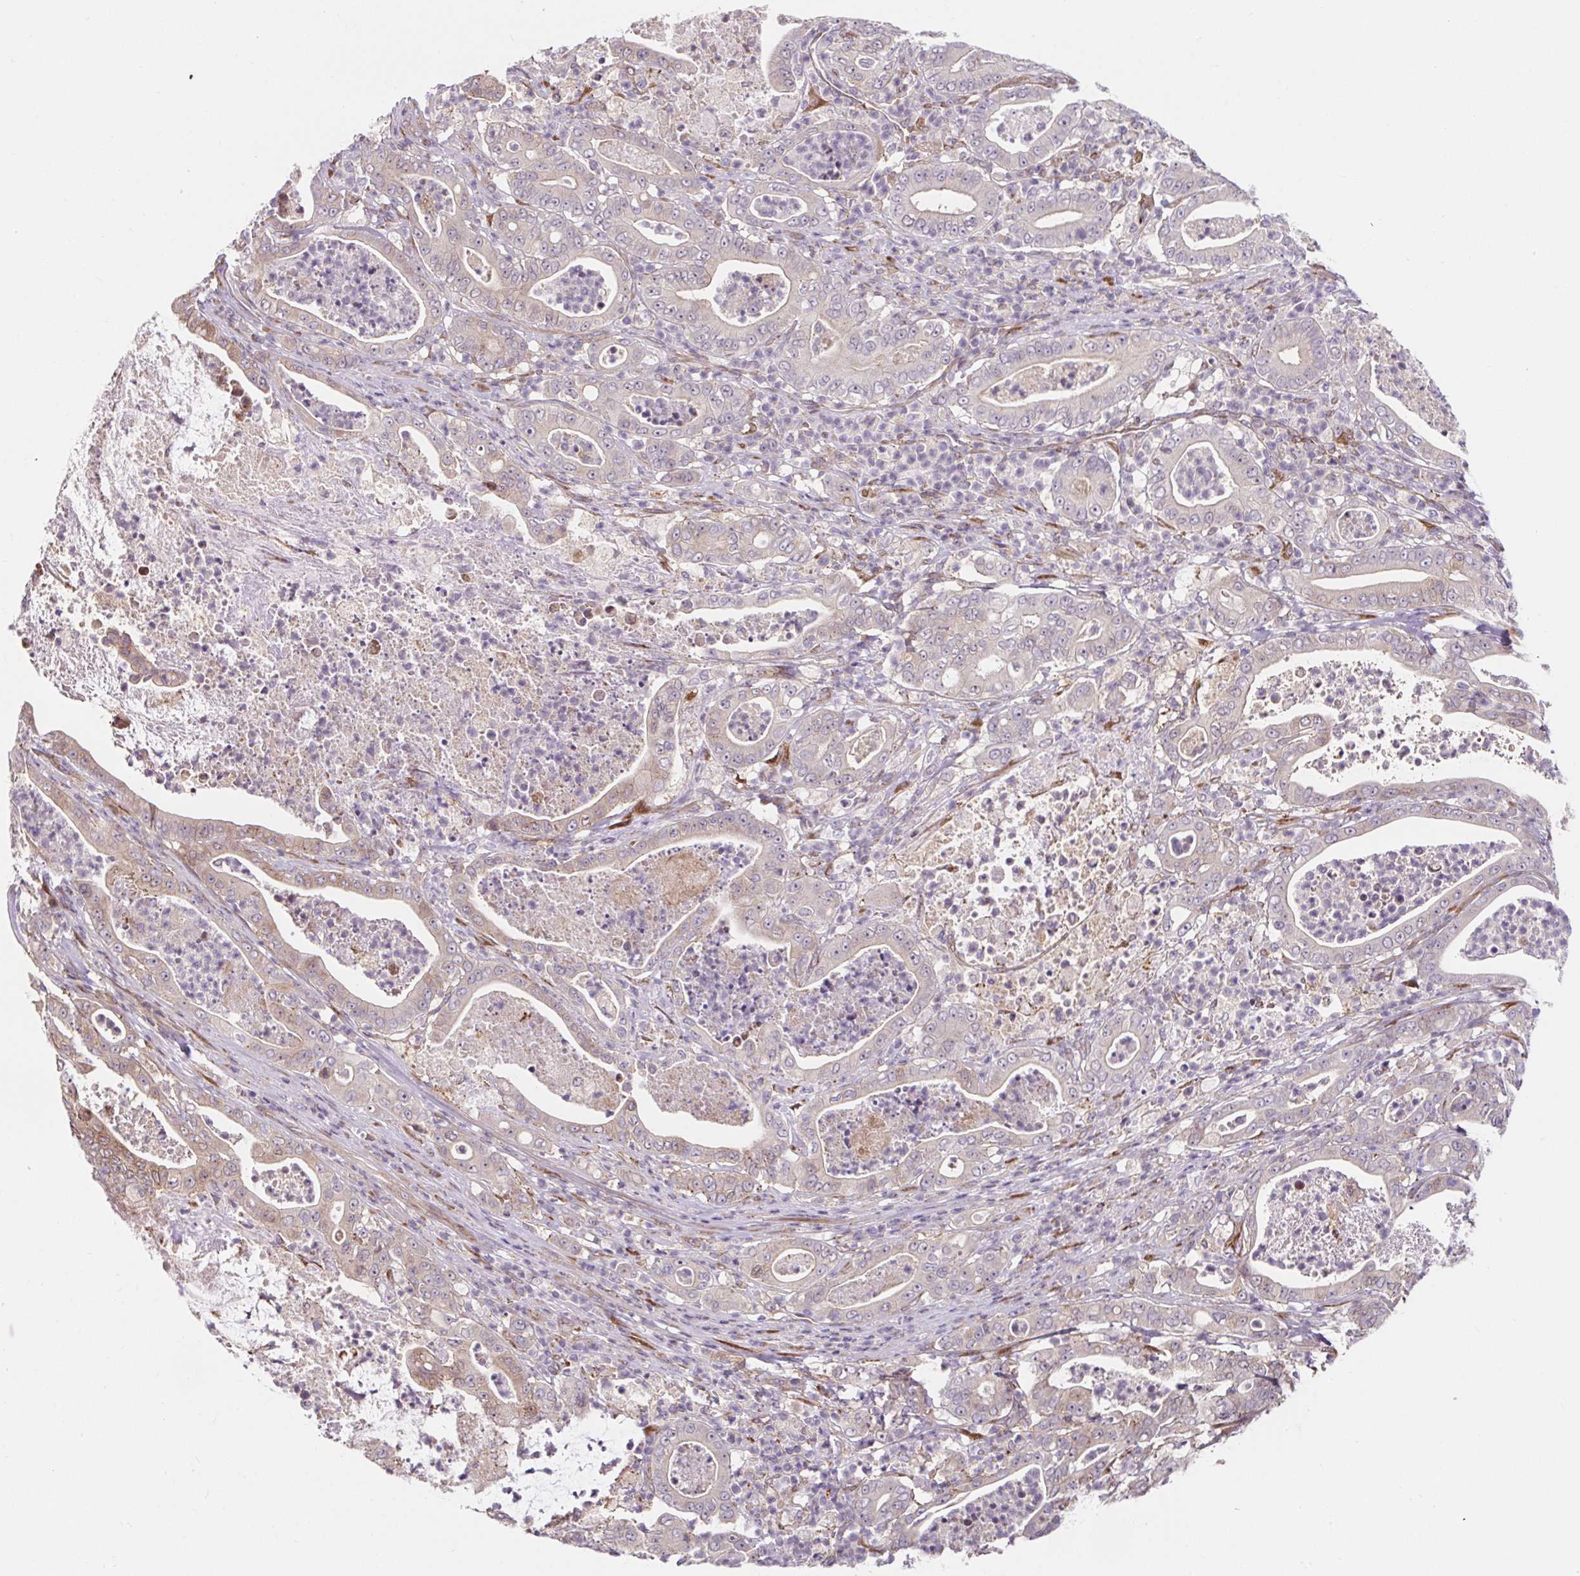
{"staining": {"intensity": "moderate", "quantity": "<25%", "location": "cytoplasmic/membranous"}, "tissue": "pancreatic cancer", "cell_type": "Tumor cells", "image_type": "cancer", "snomed": [{"axis": "morphology", "description": "Adenocarcinoma, NOS"}, {"axis": "topography", "description": "Pancreas"}], "caption": "IHC image of neoplastic tissue: human pancreatic cancer stained using immunohistochemistry displays low levels of moderate protein expression localized specifically in the cytoplasmic/membranous of tumor cells, appearing as a cytoplasmic/membranous brown color.", "gene": "LYPD5", "patient": {"sex": "male", "age": 71}}